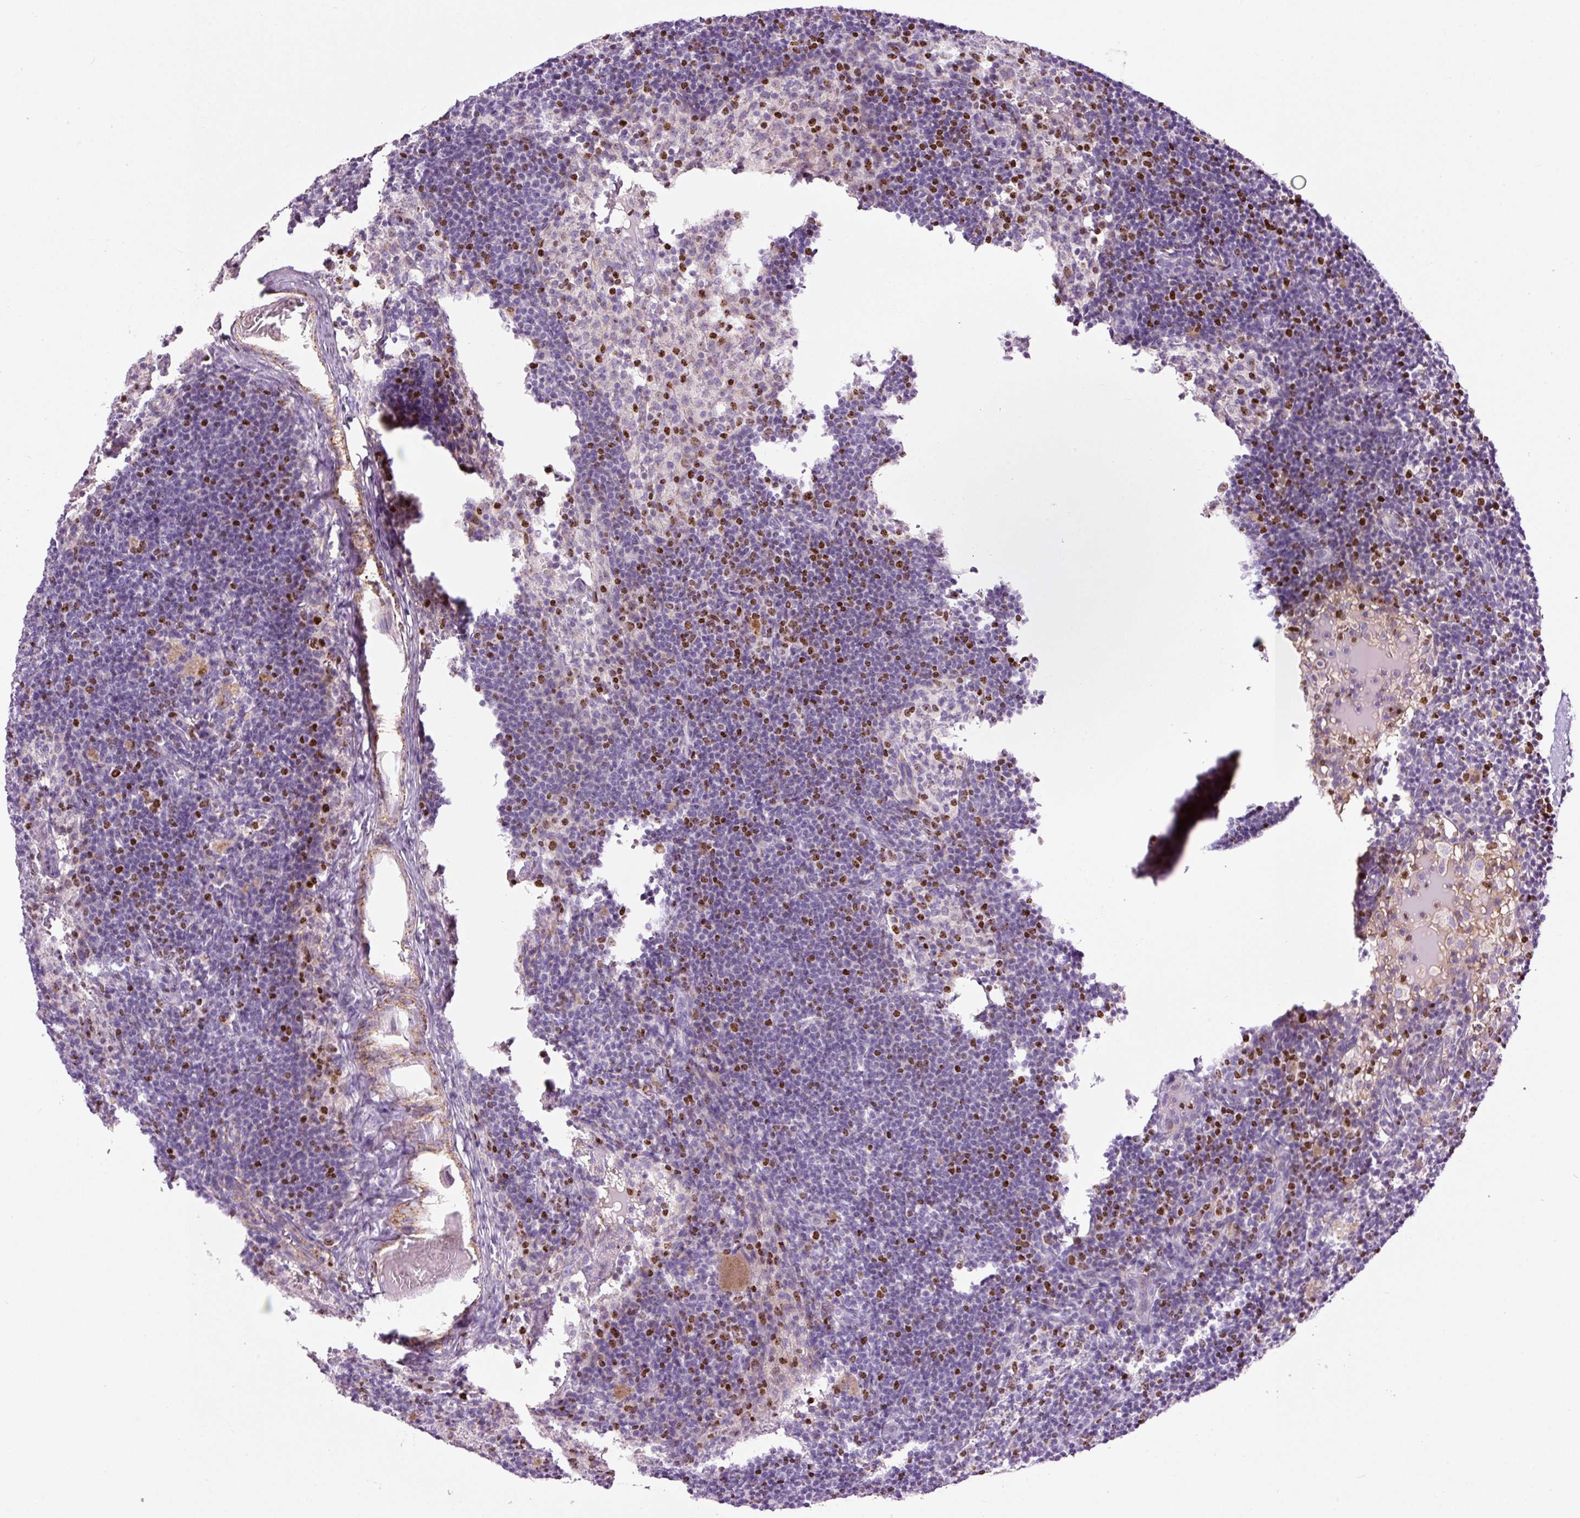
{"staining": {"intensity": "moderate", "quantity": ">75%", "location": "nuclear"}, "tissue": "lymph node", "cell_type": "Germinal center cells", "image_type": "normal", "snomed": [{"axis": "morphology", "description": "Normal tissue, NOS"}, {"axis": "topography", "description": "Lymph node"}], "caption": "Immunohistochemistry (IHC) staining of normal lymph node, which exhibits medium levels of moderate nuclear positivity in approximately >75% of germinal center cells indicating moderate nuclear protein positivity. The staining was performed using DAB (brown) for protein detection and nuclei were counterstained in hematoxylin (blue).", "gene": "TMEM8B", "patient": {"sex": "male", "age": 49}}